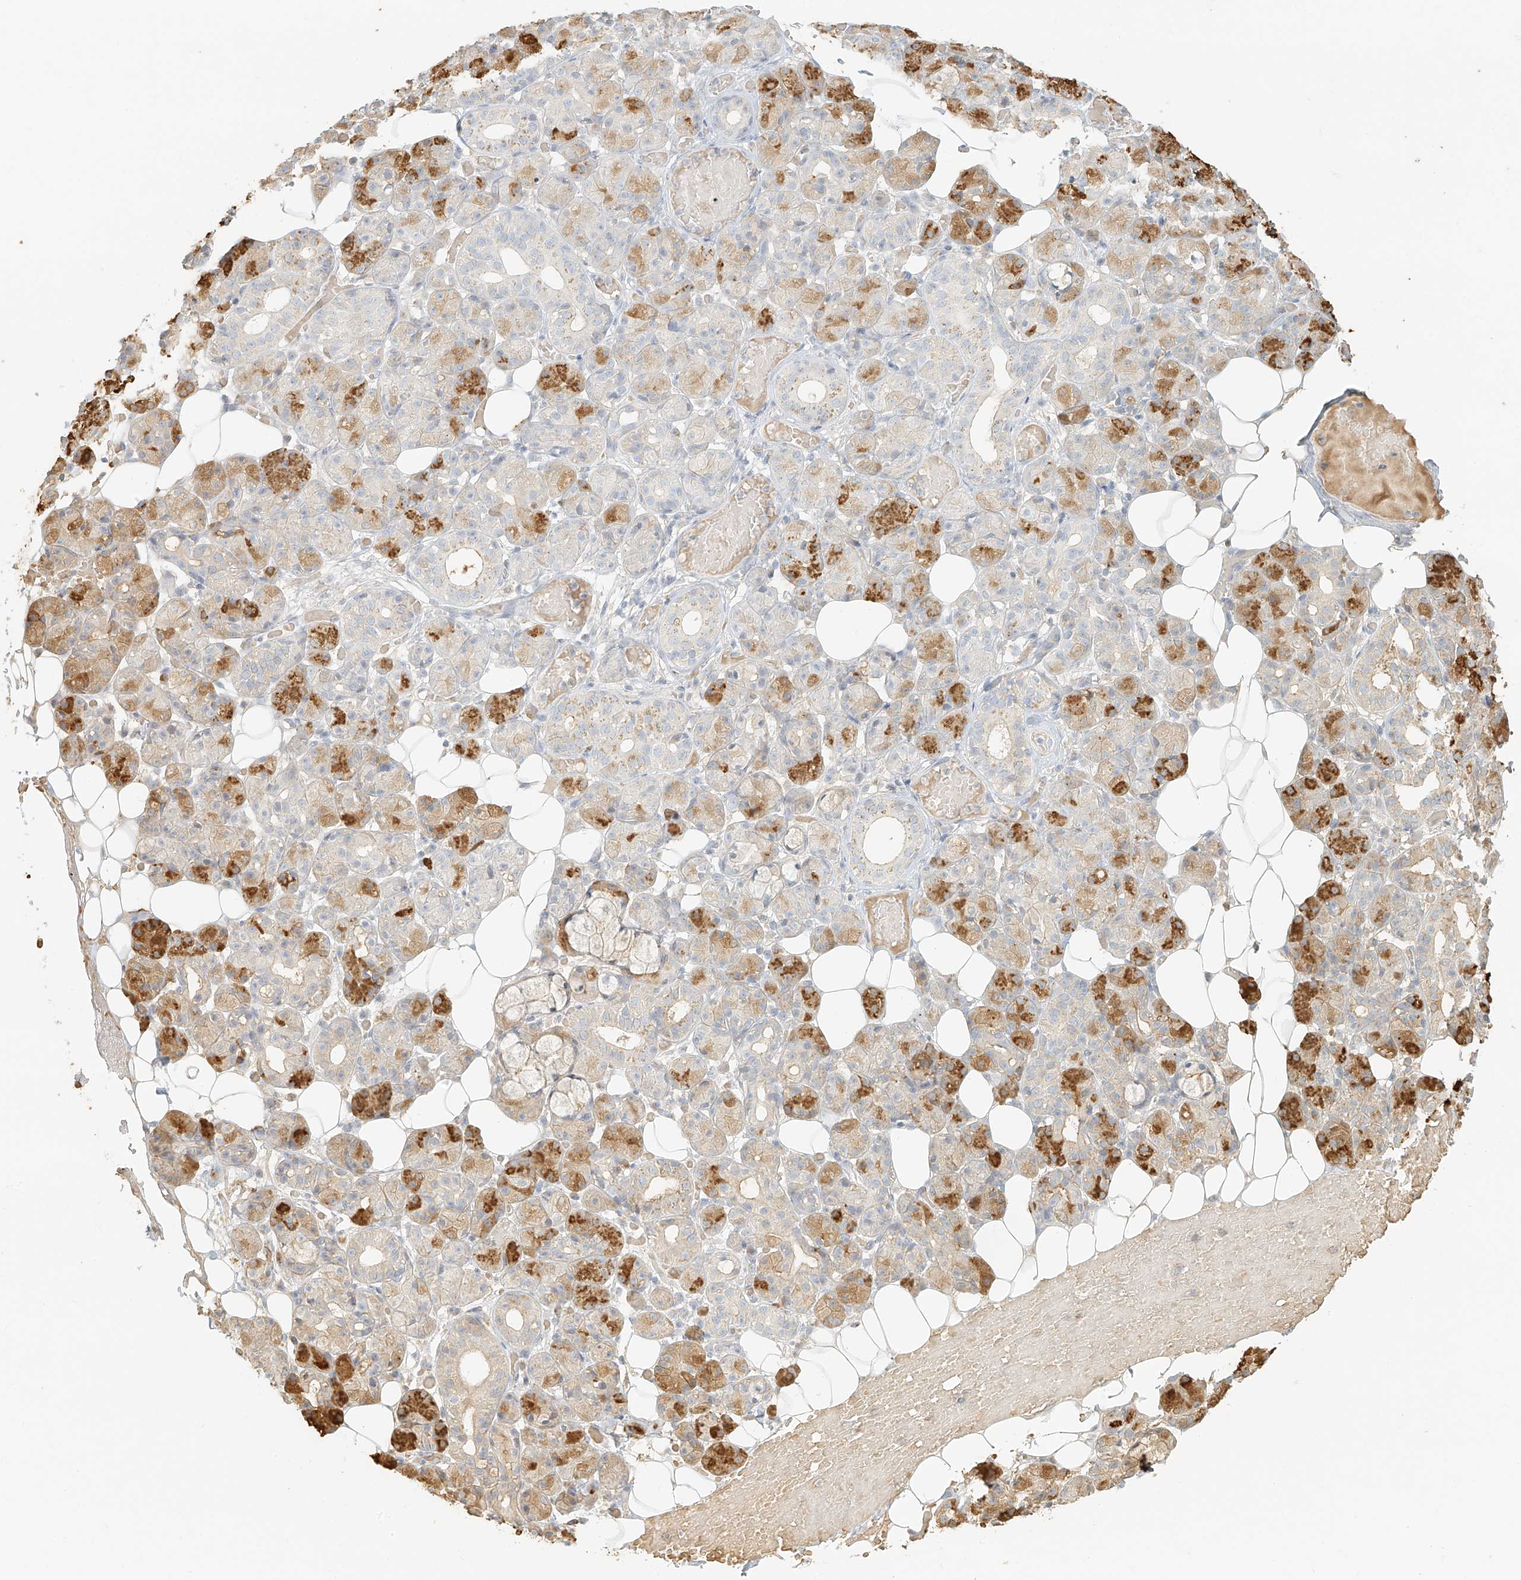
{"staining": {"intensity": "moderate", "quantity": "25%-75%", "location": "cytoplasmic/membranous"}, "tissue": "salivary gland", "cell_type": "Glandular cells", "image_type": "normal", "snomed": [{"axis": "morphology", "description": "Normal tissue, NOS"}, {"axis": "topography", "description": "Salivary gland"}], "caption": "High-power microscopy captured an immunohistochemistry (IHC) histopathology image of benign salivary gland, revealing moderate cytoplasmic/membranous staining in about 25%-75% of glandular cells.", "gene": "UPK1B", "patient": {"sex": "male", "age": 63}}